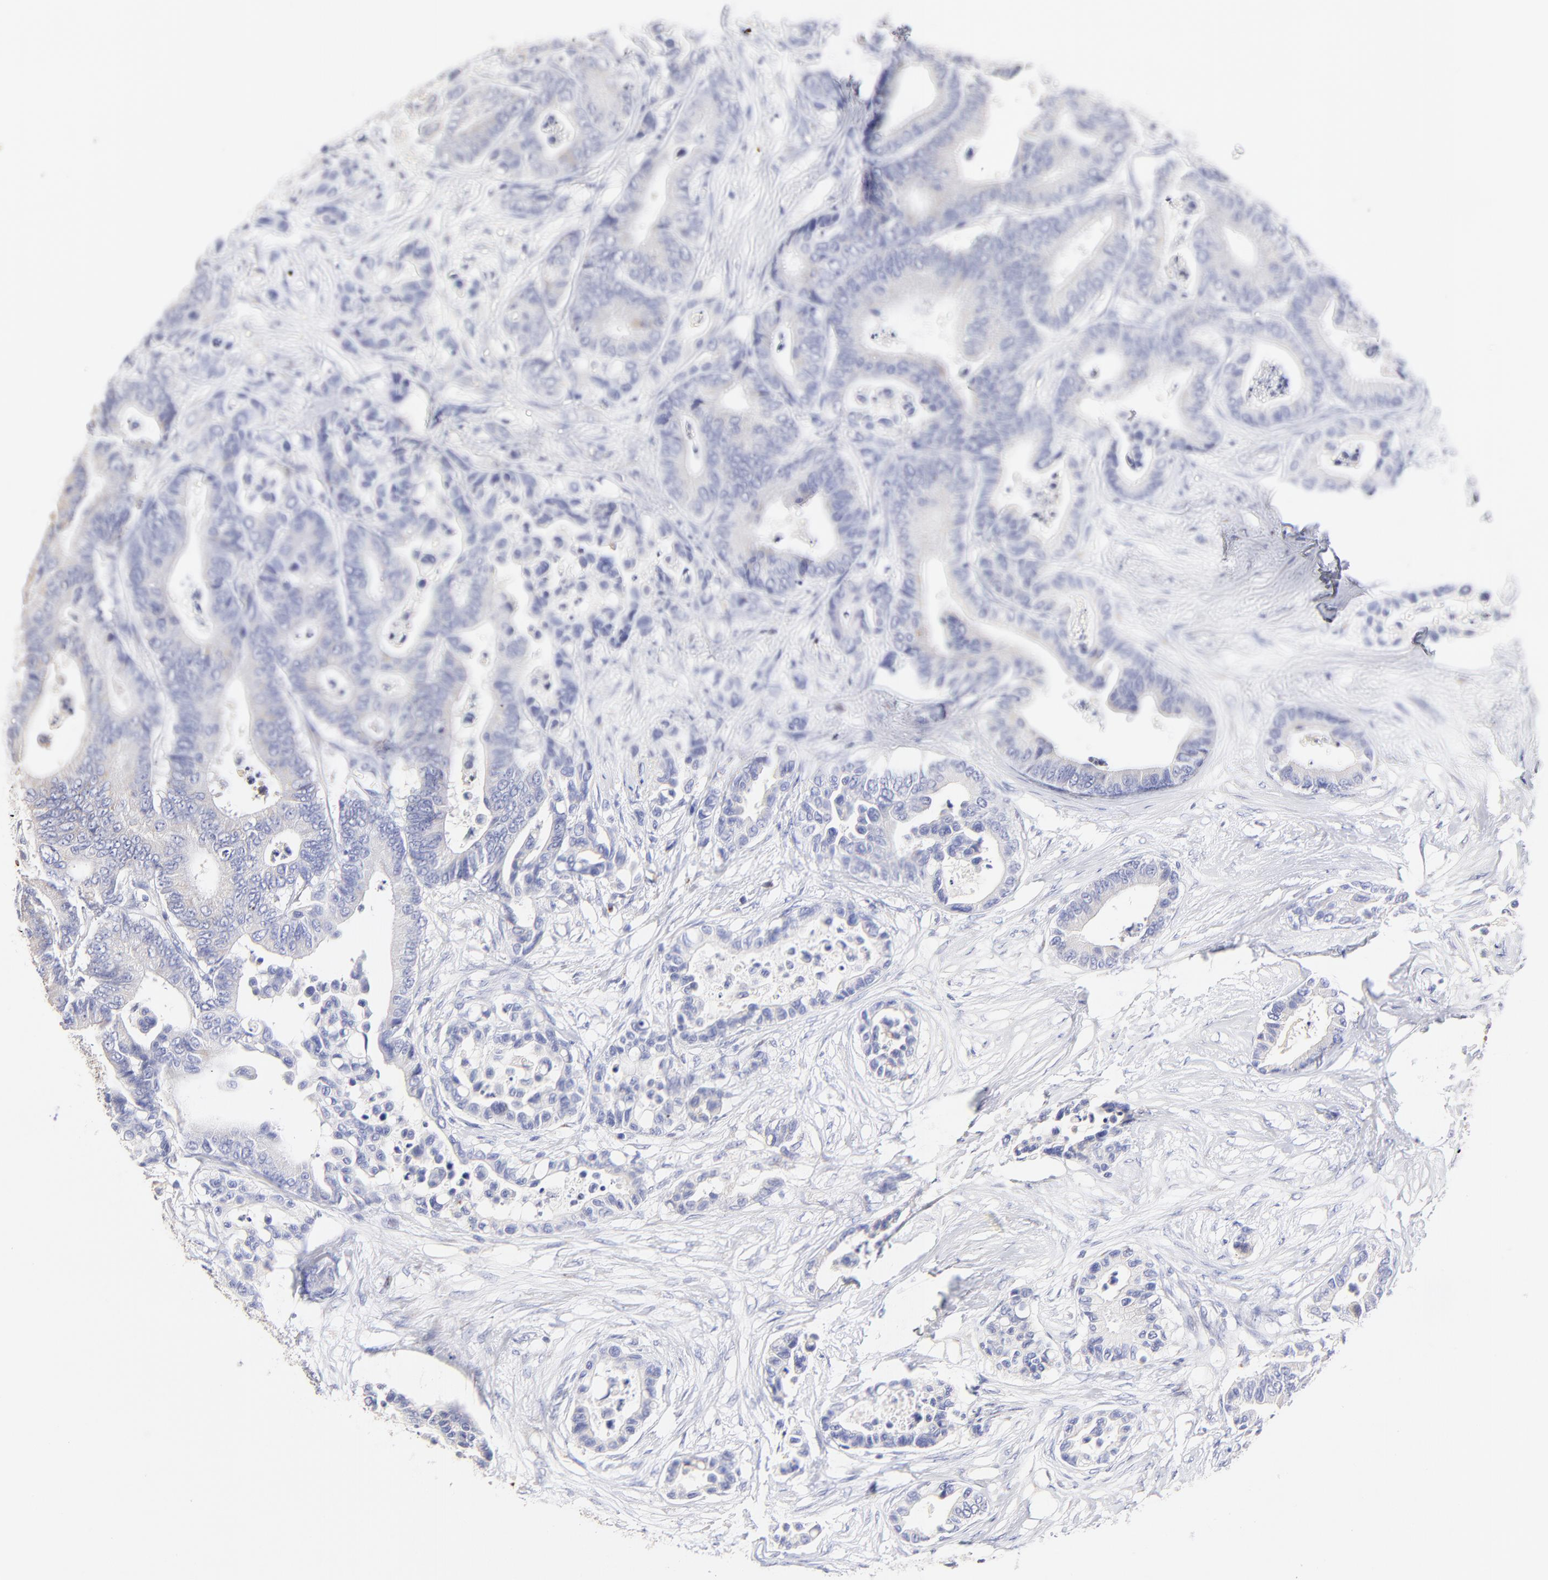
{"staining": {"intensity": "negative", "quantity": "none", "location": "none"}, "tissue": "colorectal cancer", "cell_type": "Tumor cells", "image_type": "cancer", "snomed": [{"axis": "morphology", "description": "Adenocarcinoma, NOS"}, {"axis": "topography", "description": "Colon"}], "caption": "Protein analysis of colorectal adenocarcinoma shows no significant expression in tumor cells.", "gene": "ASB9", "patient": {"sex": "male", "age": 82}}